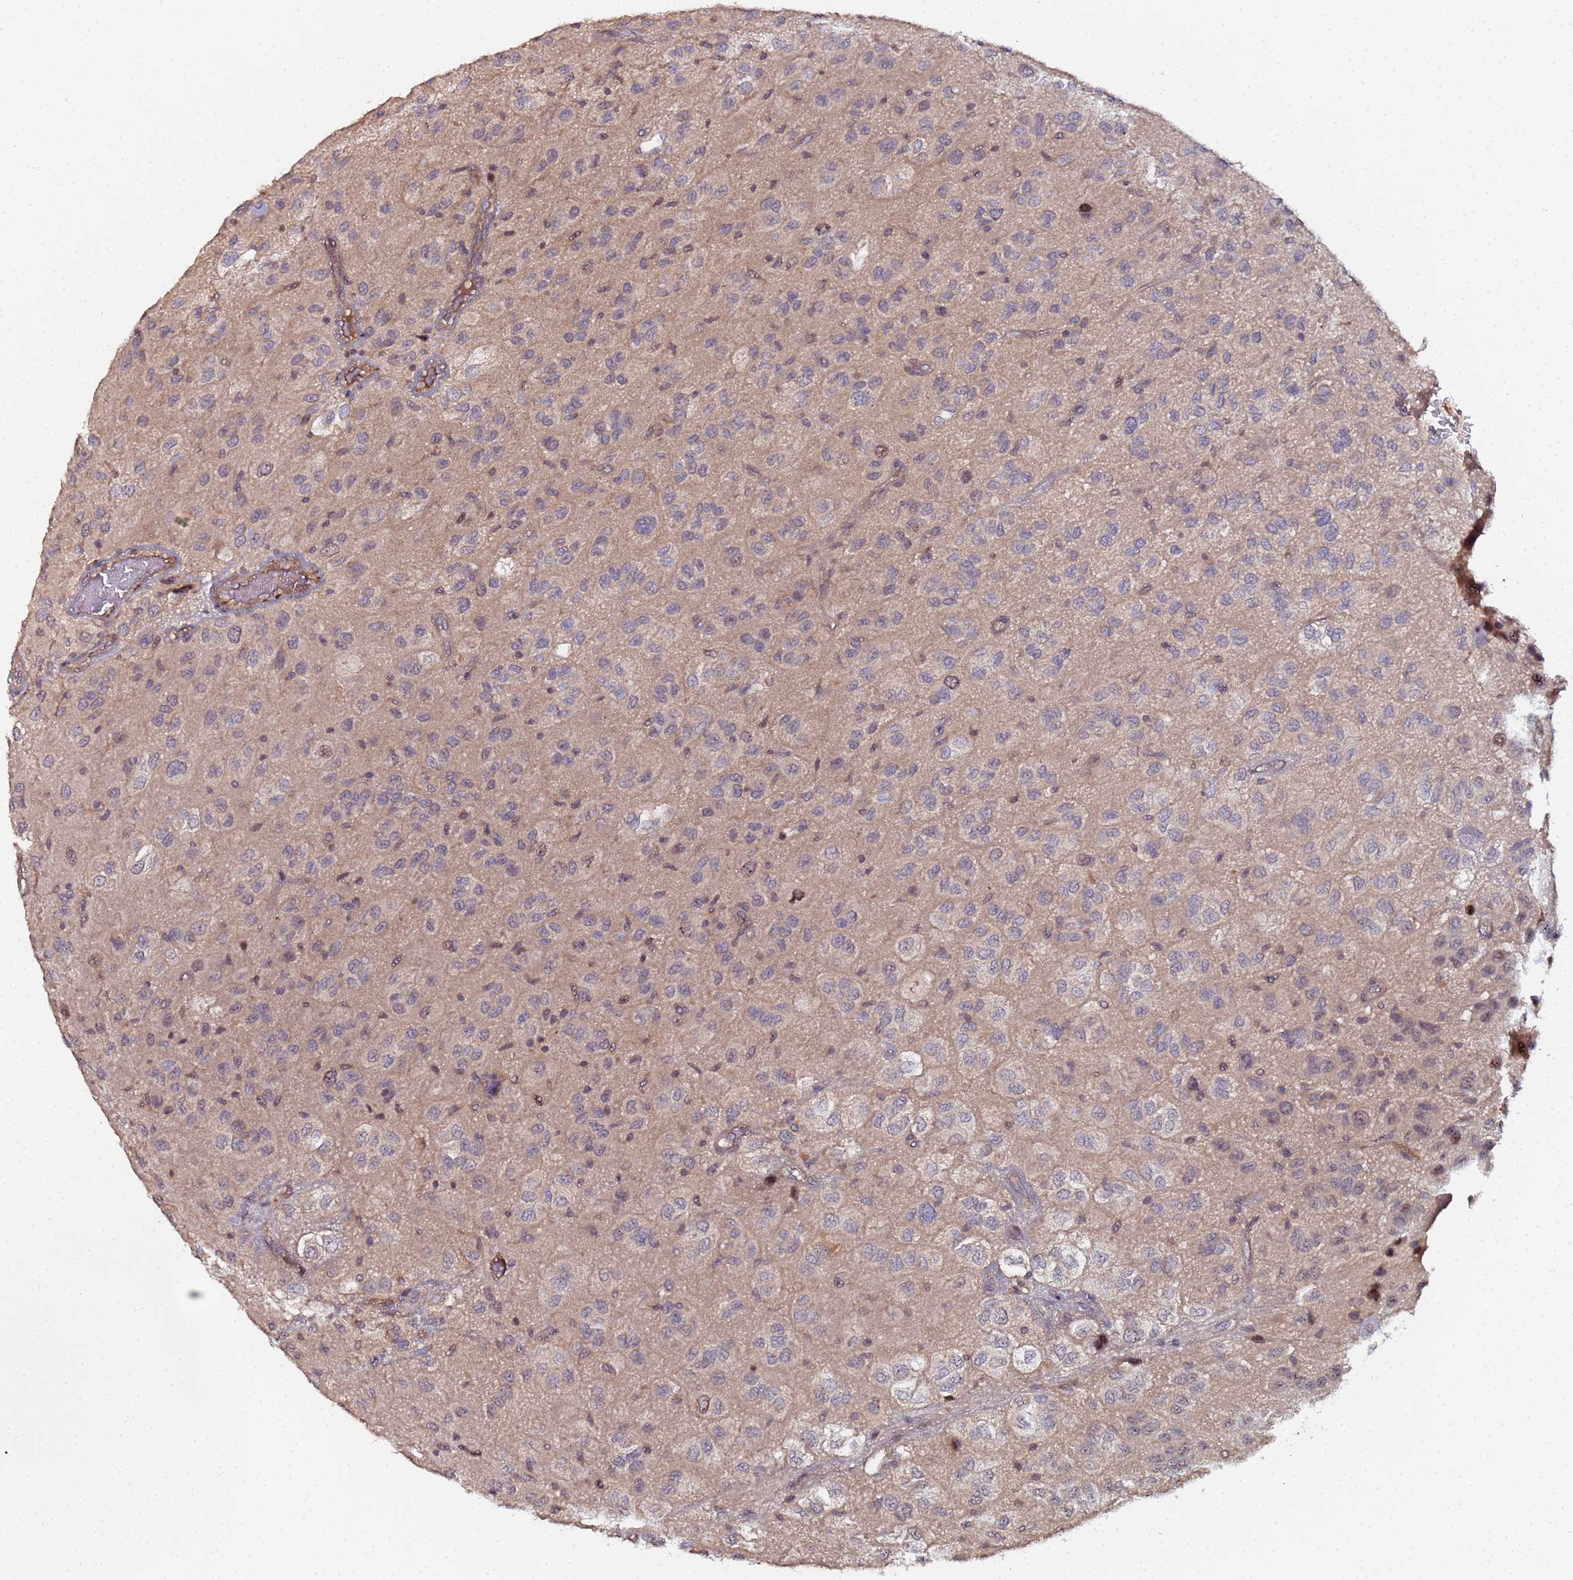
{"staining": {"intensity": "moderate", "quantity": "<25%", "location": "cytoplasmic/membranous,nuclear"}, "tissue": "glioma", "cell_type": "Tumor cells", "image_type": "cancer", "snomed": [{"axis": "morphology", "description": "Glioma, malignant, Low grade"}, {"axis": "topography", "description": "Brain"}], "caption": "A photomicrograph of glioma stained for a protein shows moderate cytoplasmic/membranous and nuclear brown staining in tumor cells.", "gene": "OSER1", "patient": {"sex": "male", "age": 66}}